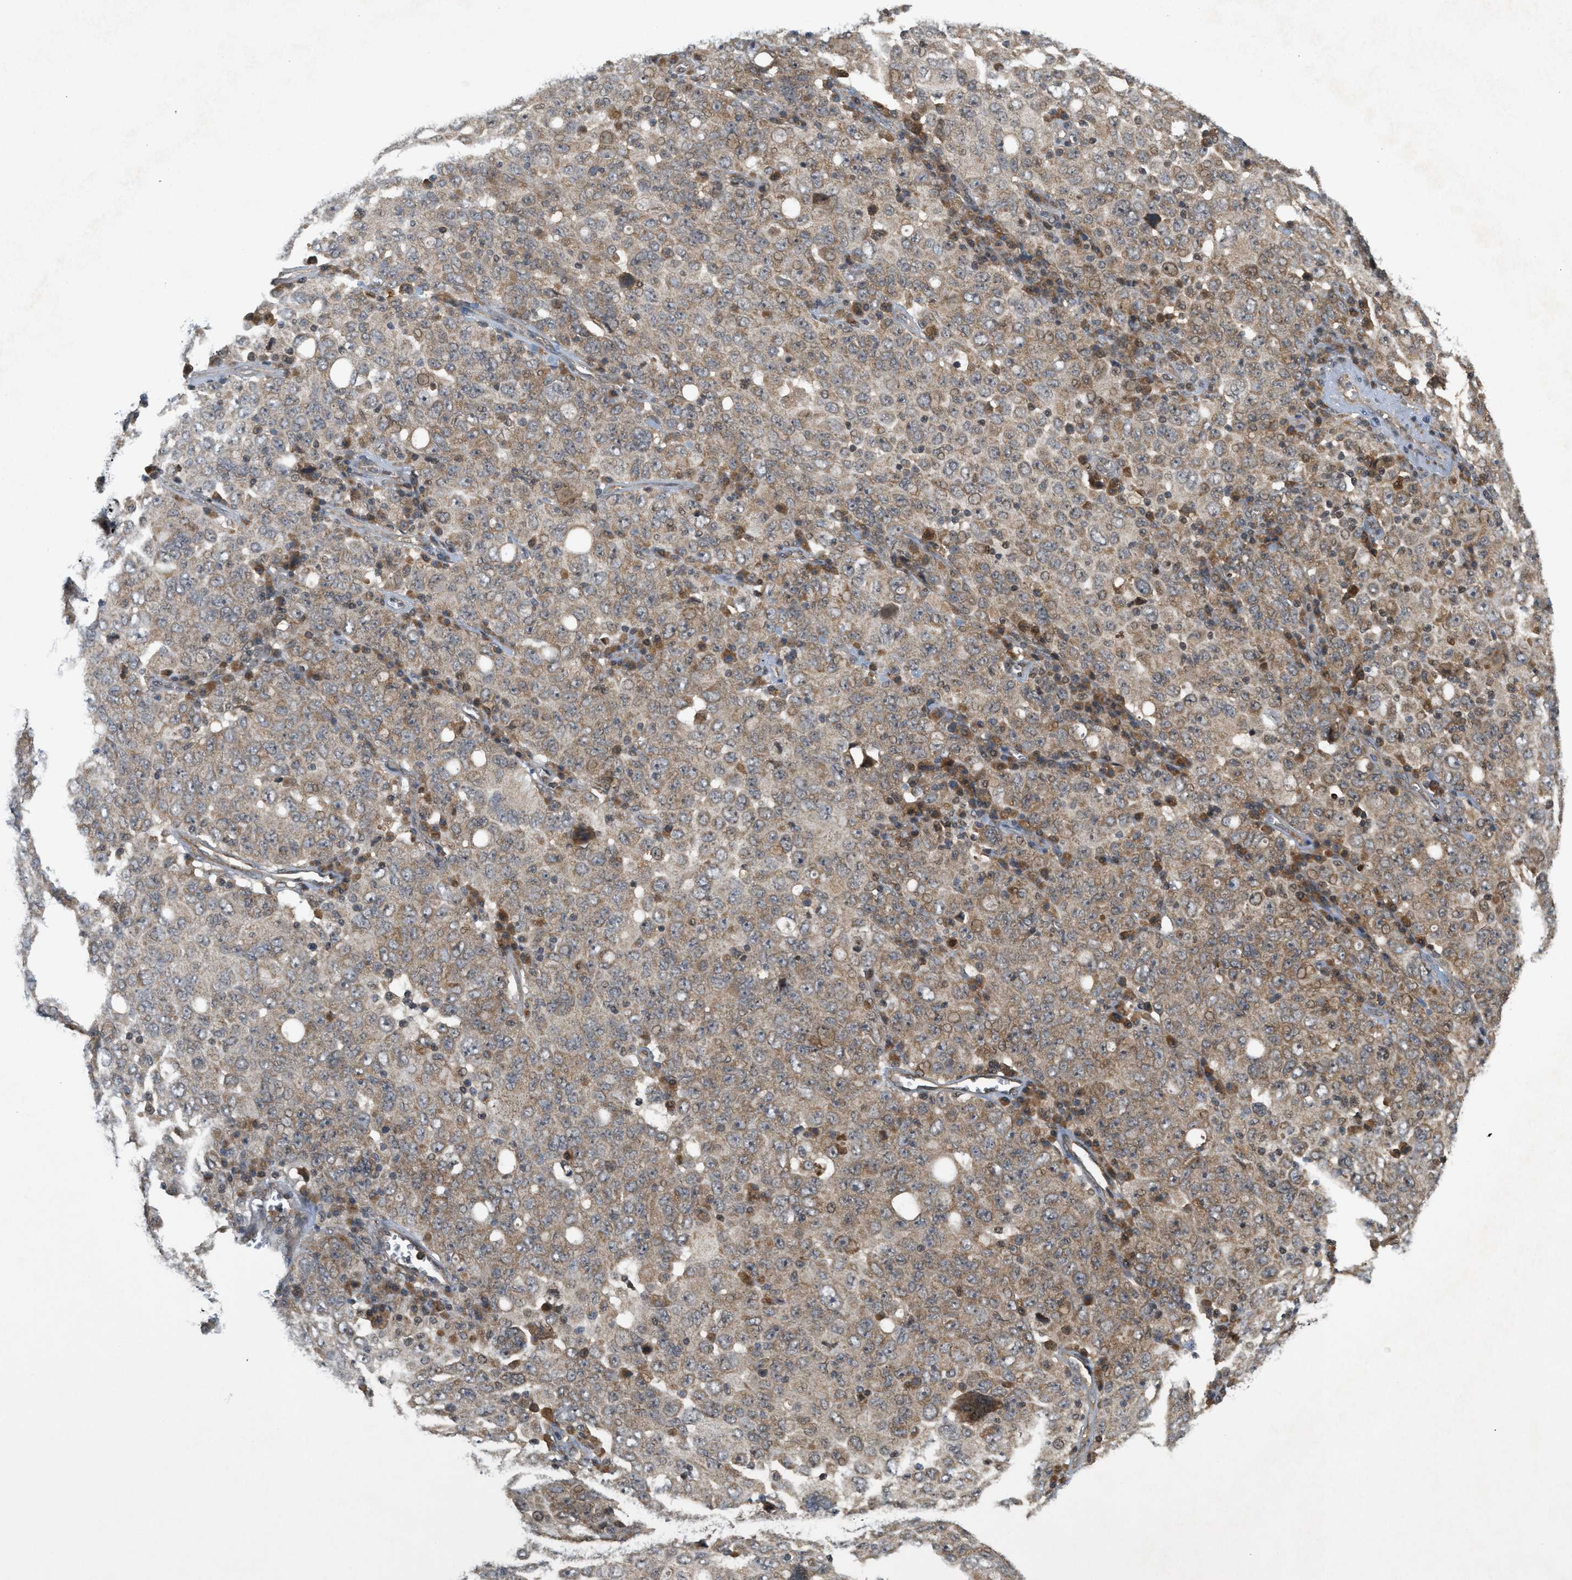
{"staining": {"intensity": "weak", "quantity": "<25%", "location": "cytoplasmic/membranous"}, "tissue": "ovarian cancer", "cell_type": "Tumor cells", "image_type": "cancer", "snomed": [{"axis": "morphology", "description": "Carcinoma, endometroid"}, {"axis": "topography", "description": "Ovary"}], "caption": "Human ovarian cancer stained for a protein using IHC reveals no staining in tumor cells.", "gene": "PRKD1", "patient": {"sex": "female", "age": 62}}